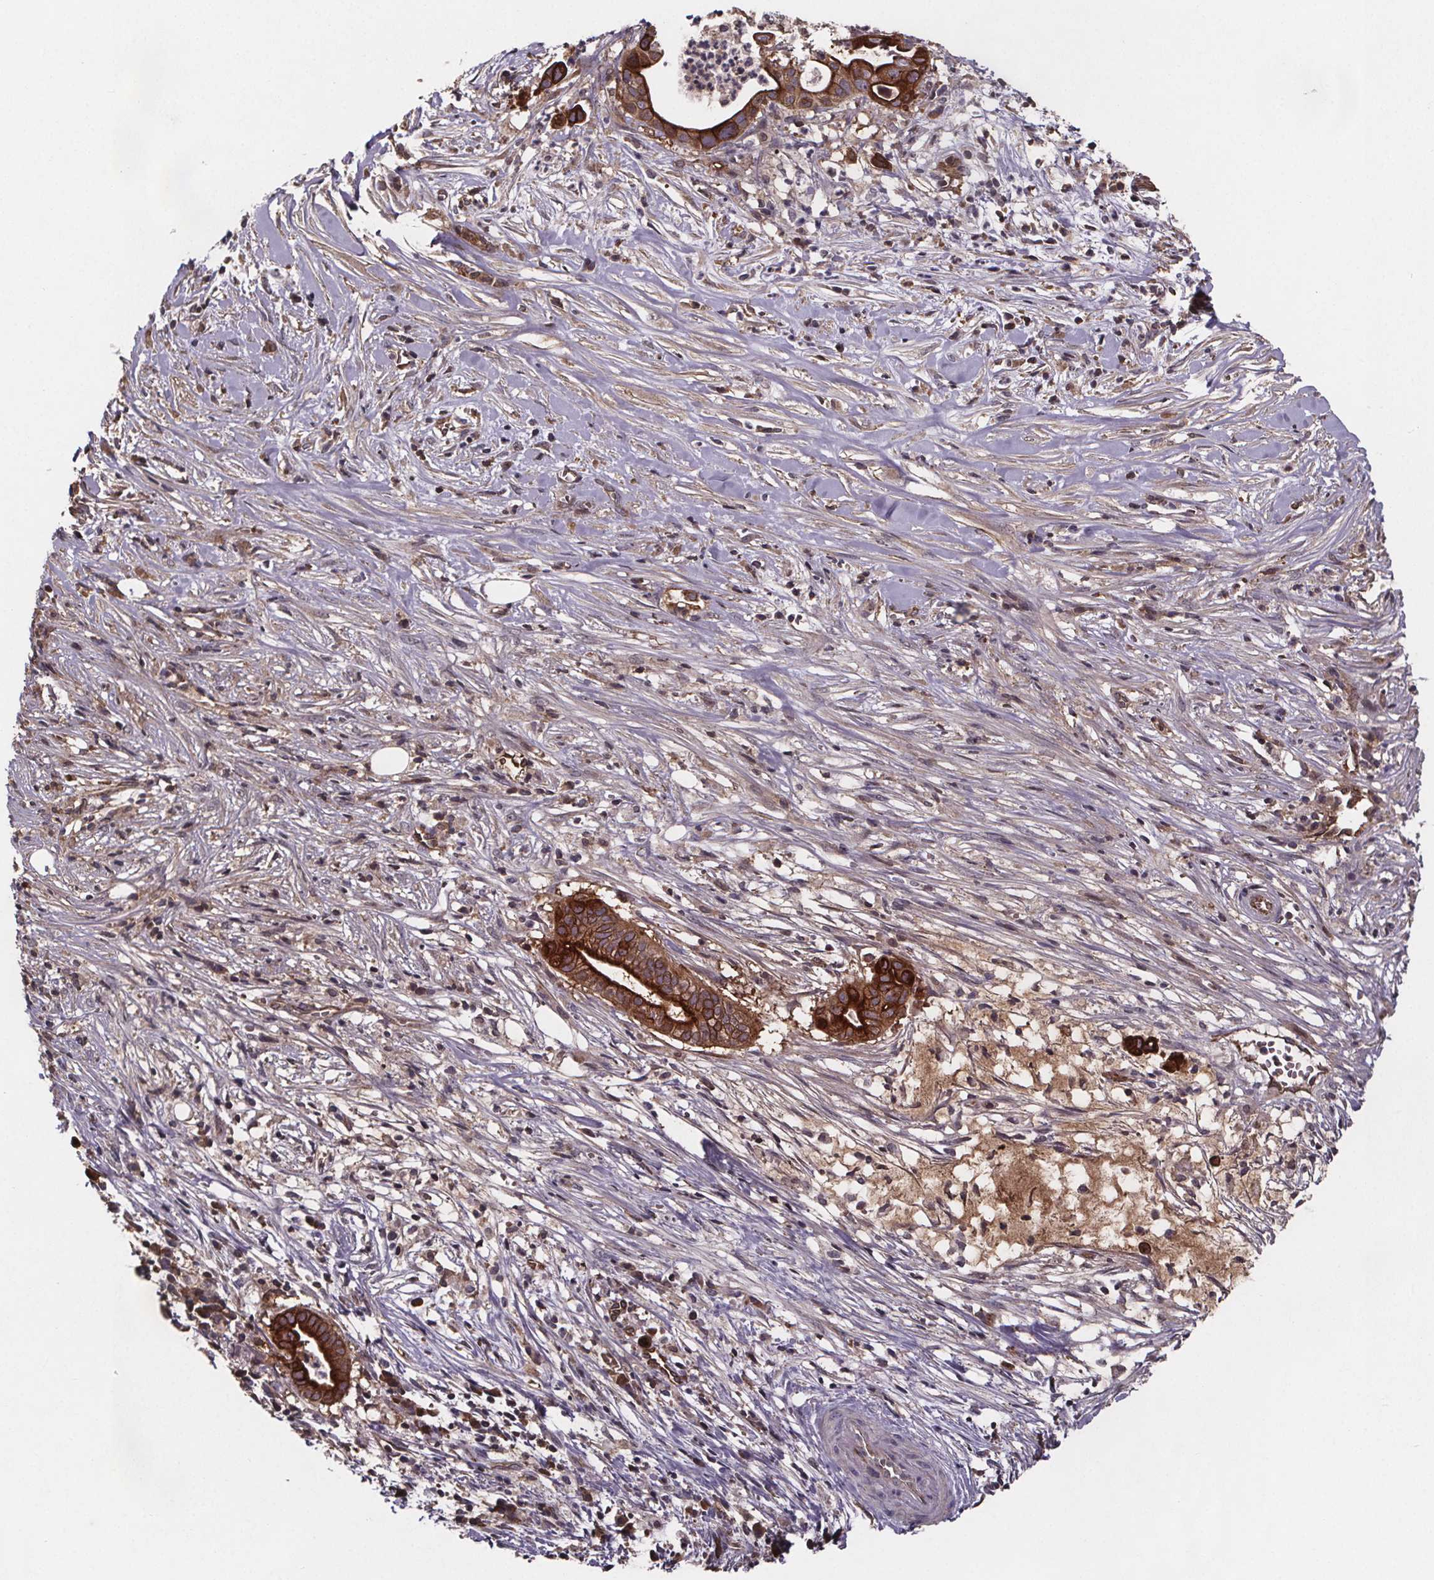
{"staining": {"intensity": "strong", "quantity": ">75%", "location": "cytoplasmic/membranous"}, "tissue": "pancreatic cancer", "cell_type": "Tumor cells", "image_type": "cancer", "snomed": [{"axis": "morphology", "description": "Adenocarcinoma, NOS"}, {"axis": "topography", "description": "Pancreas"}], "caption": "Protein expression by immunohistochemistry (IHC) displays strong cytoplasmic/membranous expression in about >75% of tumor cells in adenocarcinoma (pancreatic).", "gene": "FASTKD3", "patient": {"sex": "male", "age": 61}}